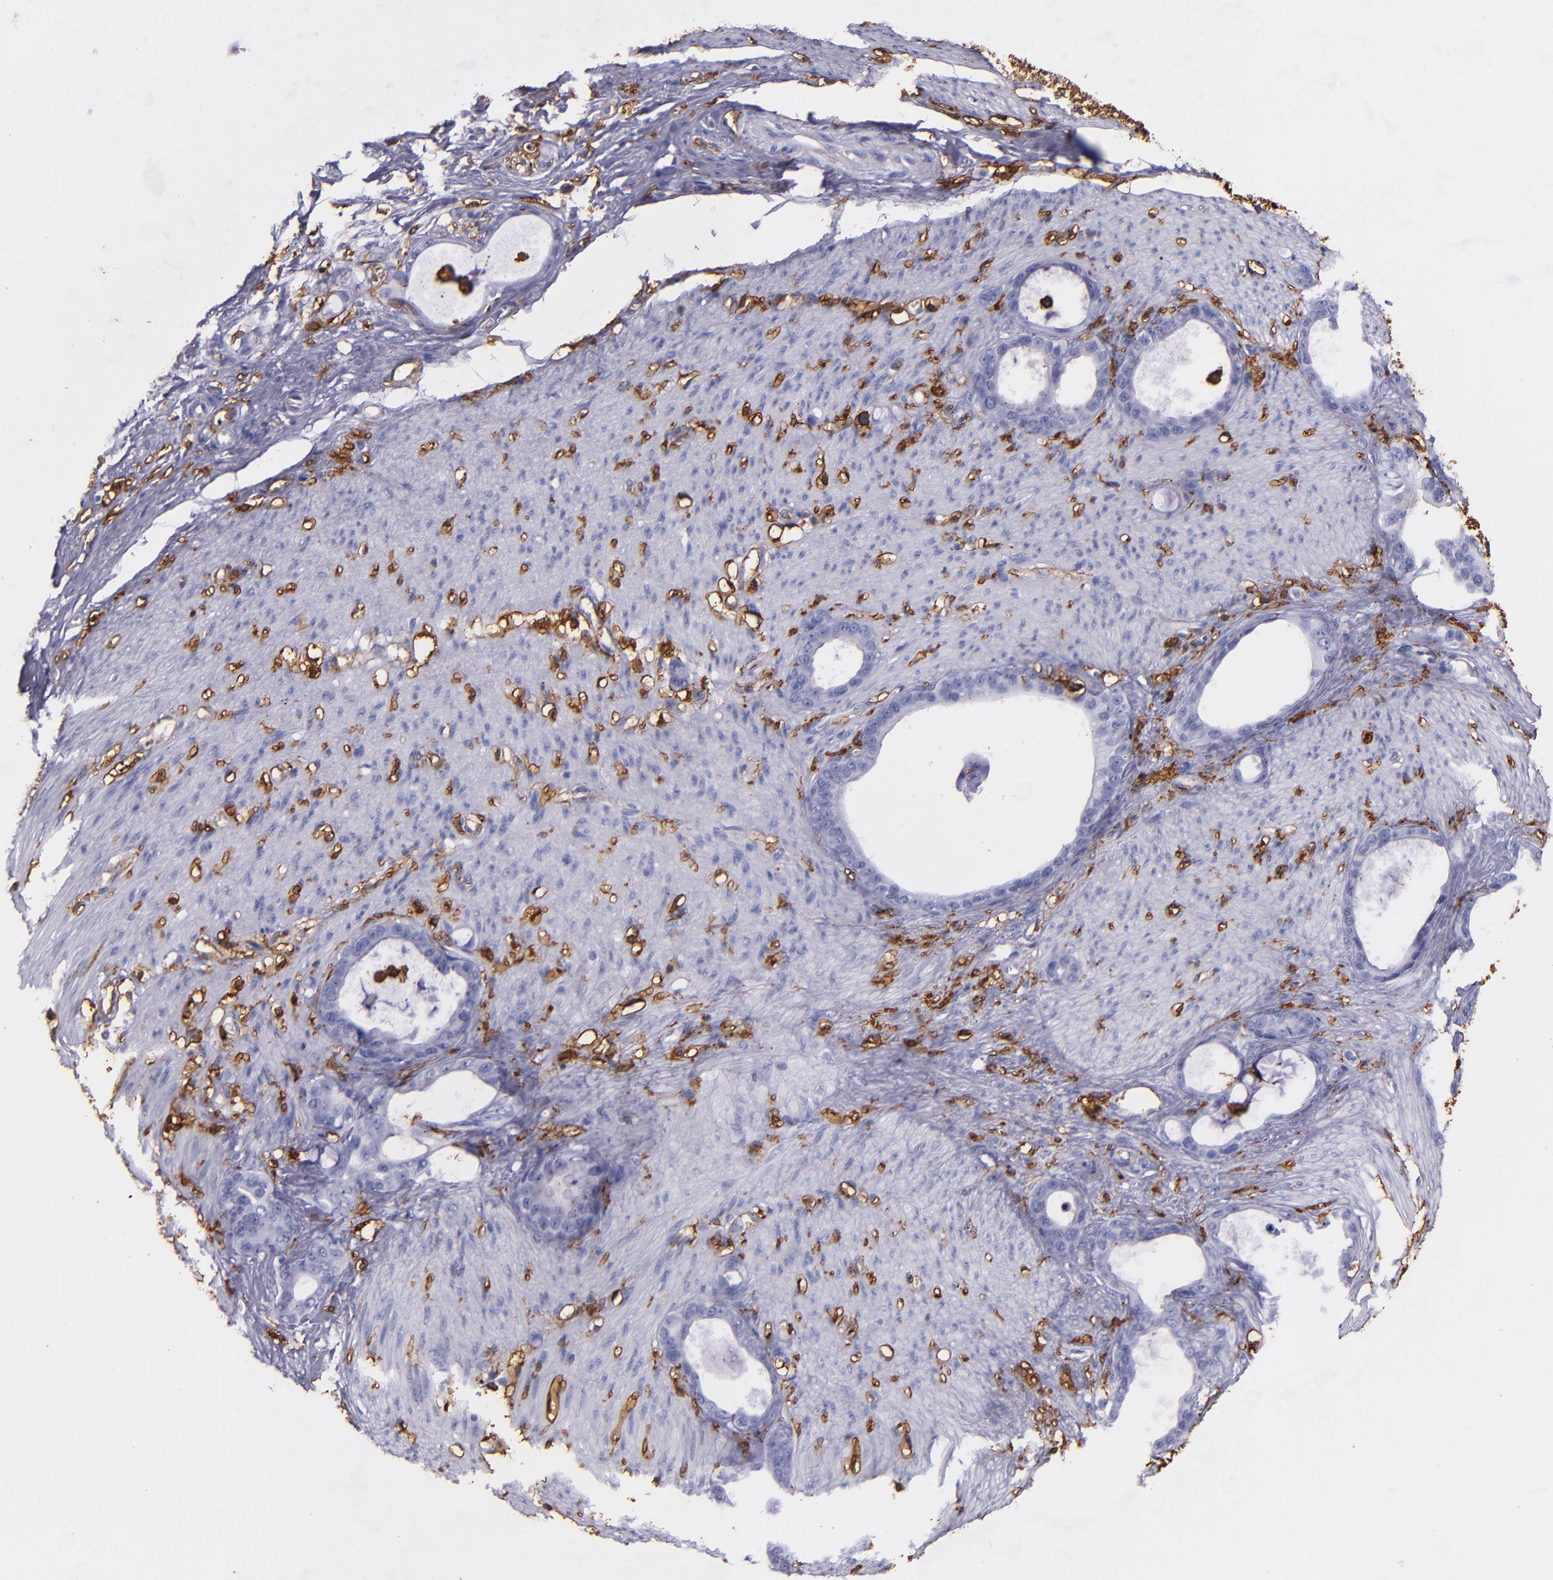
{"staining": {"intensity": "negative", "quantity": "none", "location": "none"}, "tissue": "stomach cancer", "cell_type": "Tumor cells", "image_type": "cancer", "snomed": [{"axis": "morphology", "description": "Adenocarcinoma, NOS"}, {"axis": "topography", "description": "Stomach"}], "caption": "DAB (3,3'-diaminobenzidine) immunohistochemical staining of stomach cancer (adenocarcinoma) displays no significant staining in tumor cells. Nuclei are stained in blue.", "gene": "HLA-DRA", "patient": {"sex": "female", "age": 75}}